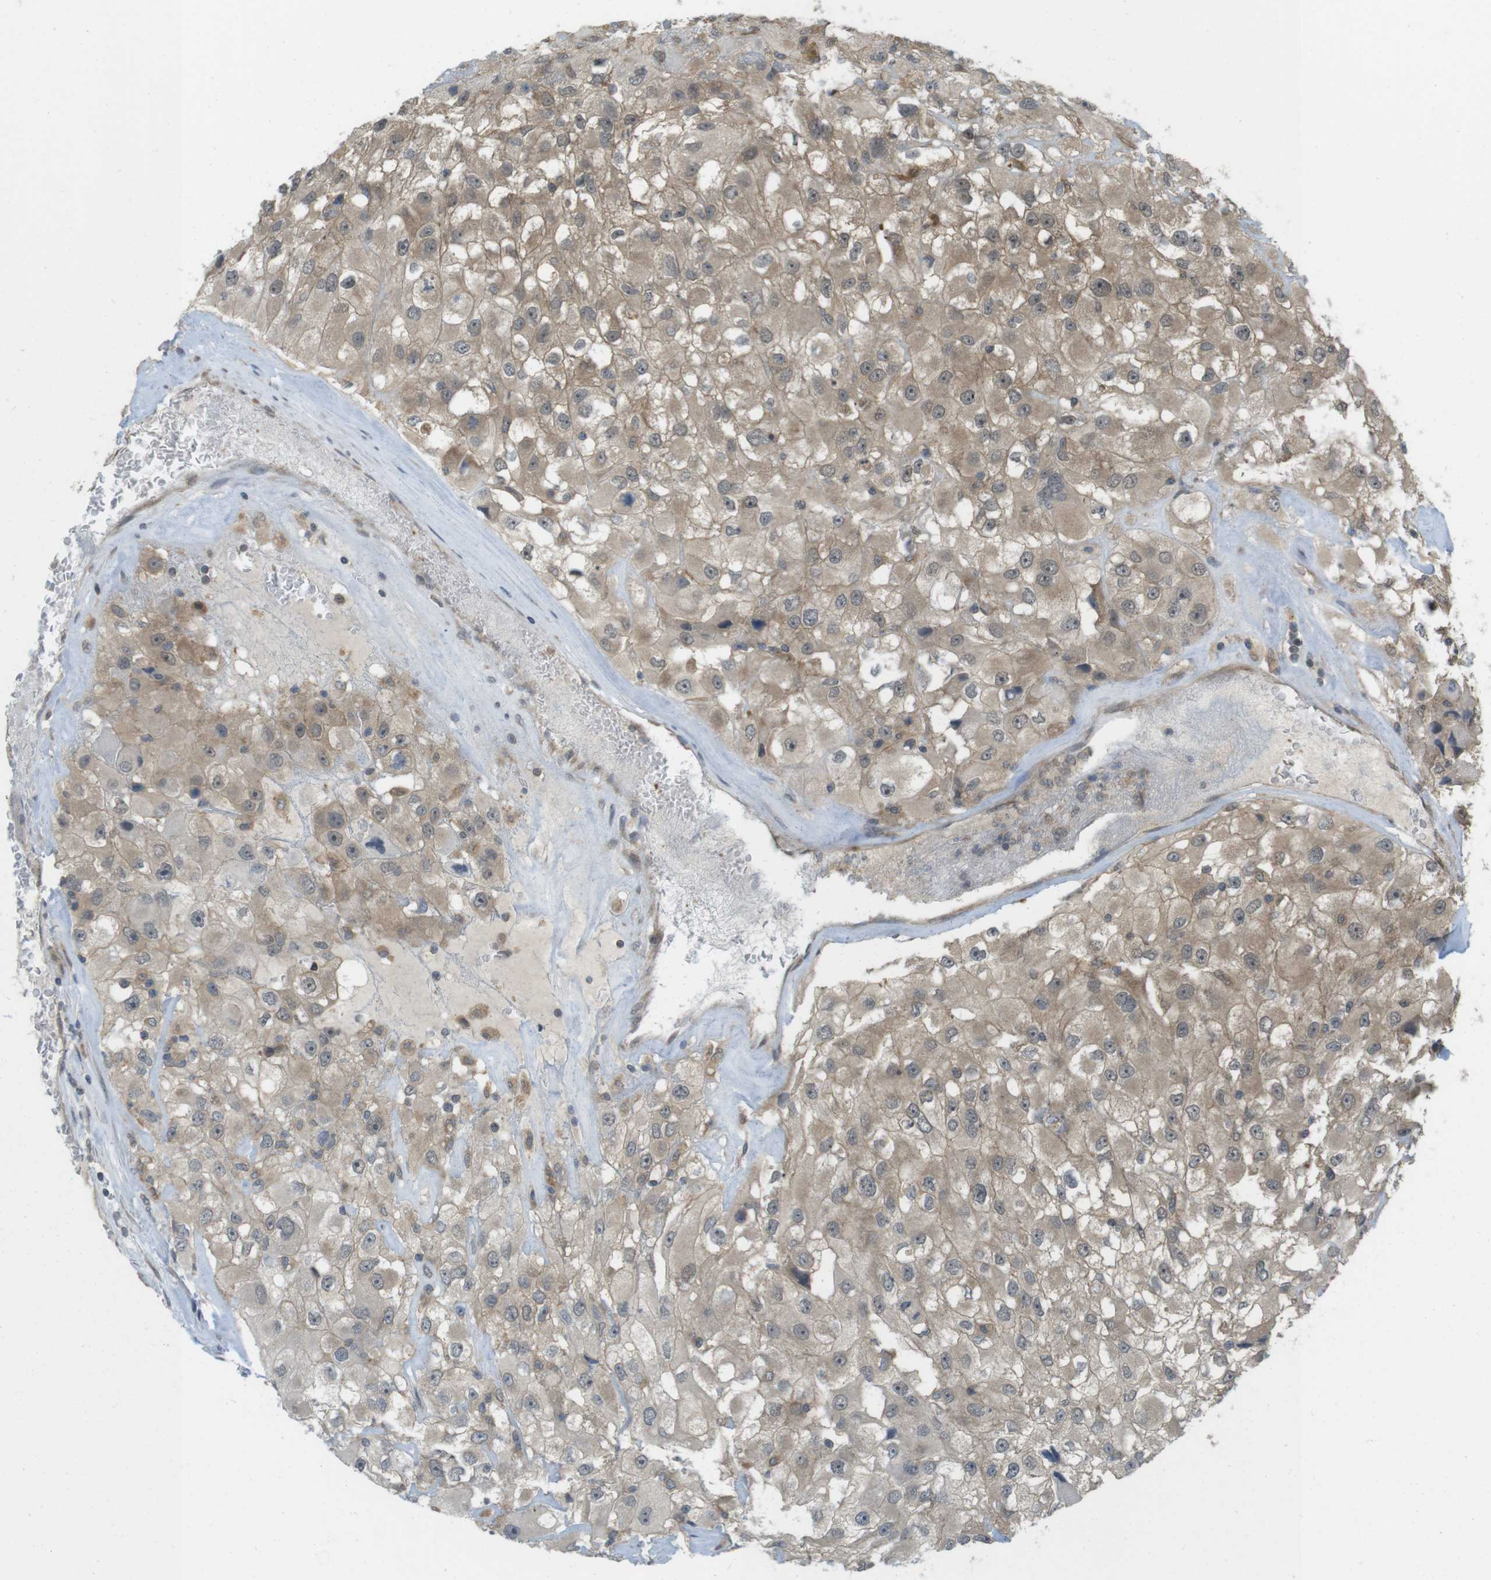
{"staining": {"intensity": "moderate", "quantity": "25%-75%", "location": "cytoplasmic/membranous"}, "tissue": "renal cancer", "cell_type": "Tumor cells", "image_type": "cancer", "snomed": [{"axis": "morphology", "description": "Adenocarcinoma, NOS"}, {"axis": "topography", "description": "Kidney"}], "caption": "A photomicrograph showing moderate cytoplasmic/membranous positivity in approximately 25%-75% of tumor cells in renal cancer (adenocarcinoma), as visualized by brown immunohistochemical staining.", "gene": "RNF130", "patient": {"sex": "female", "age": 52}}